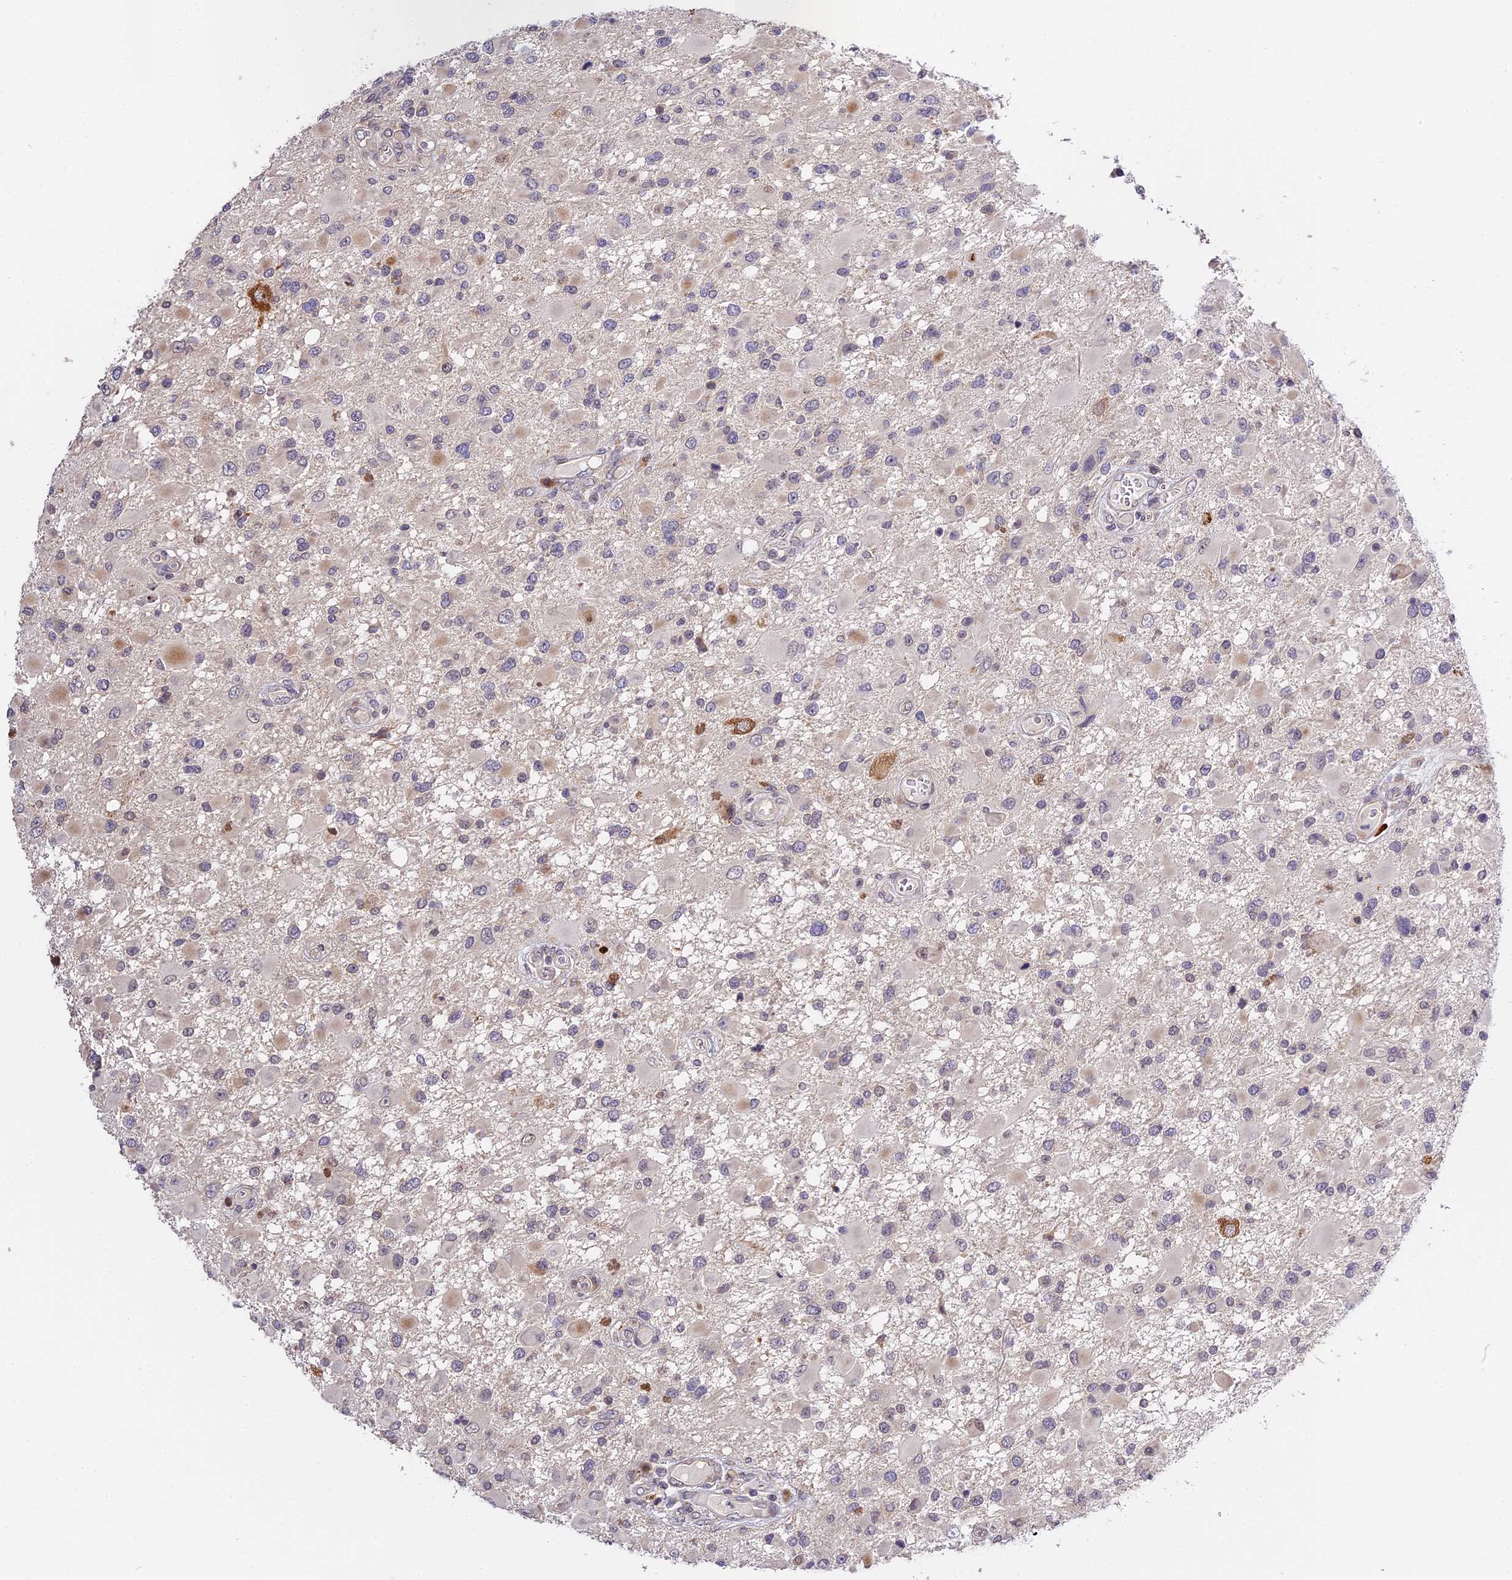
{"staining": {"intensity": "negative", "quantity": "none", "location": "none"}, "tissue": "glioma", "cell_type": "Tumor cells", "image_type": "cancer", "snomed": [{"axis": "morphology", "description": "Glioma, malignant, High grade"}, {"axis": "topography", "description": "Brain"}], "caption": "Immunohistochemical staining of malignant glioma (high-grade) displays no significant positivity in tumor cells.", "gene": "BSCL2", "patient": {"sex": "male", "age": 53}}